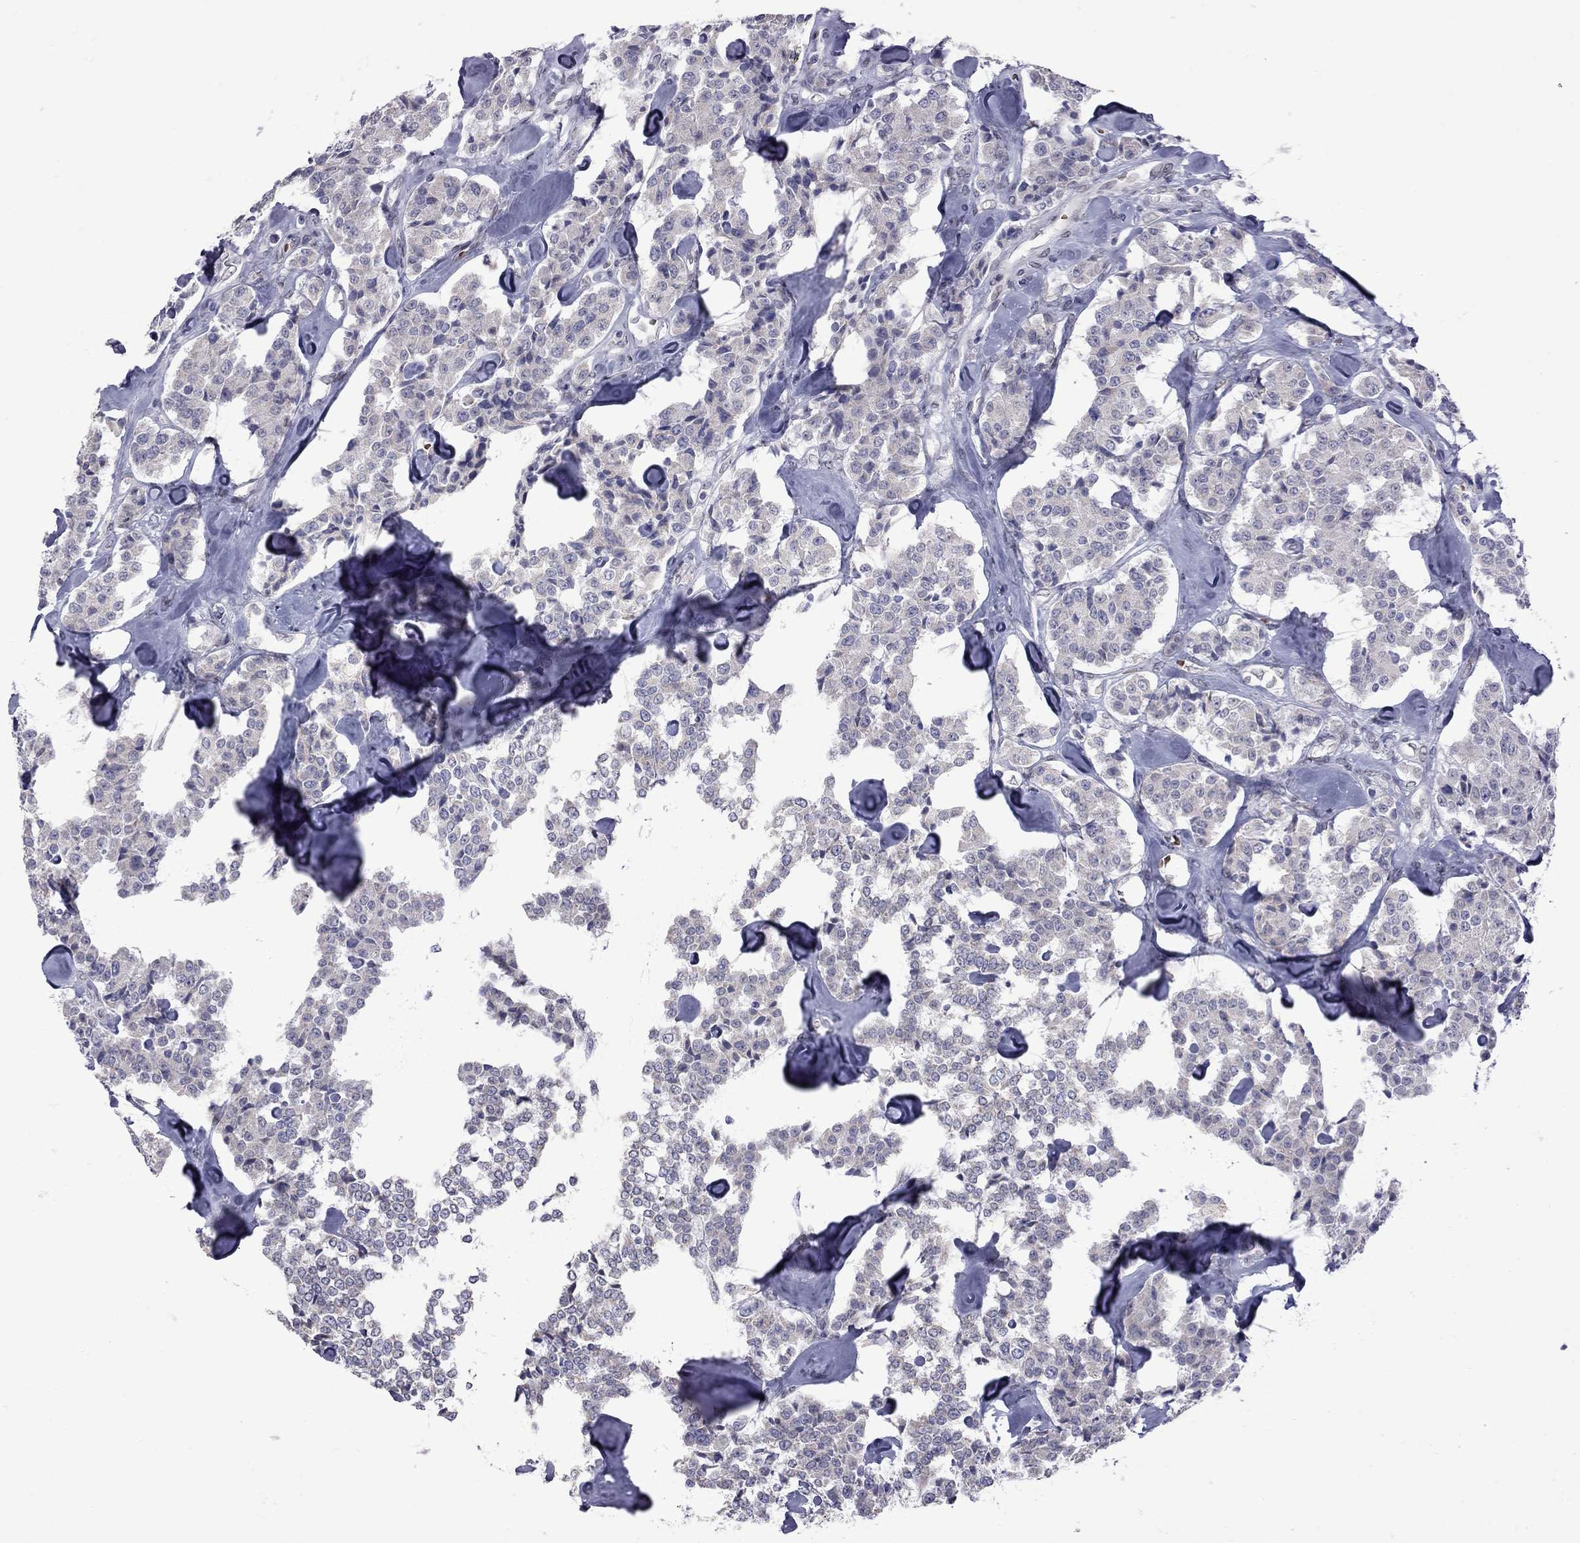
{"staining": {"intensity": "negative", "quantity": "none", "location": "none"}, "tissue": "carcinoid", "cell_type": "Tumor cells", "image_type": "cancer", "snomed": [{"axis": "morphology", "description": "Carcinoid, malignant, NOS"}, {"axis": "topography", "description": "Pancreas"}], "caption": "Immunohistochemistry (IHC) photomicrograph of malignant carcinoid stained for a protein (brown), which displays no expression in tumor cells. (Immunohistochemistry (IHC), brightfield microscopy, high magnification).", "gene": "CLTCL1", "patient": {"sex": "male", "age": 41}}